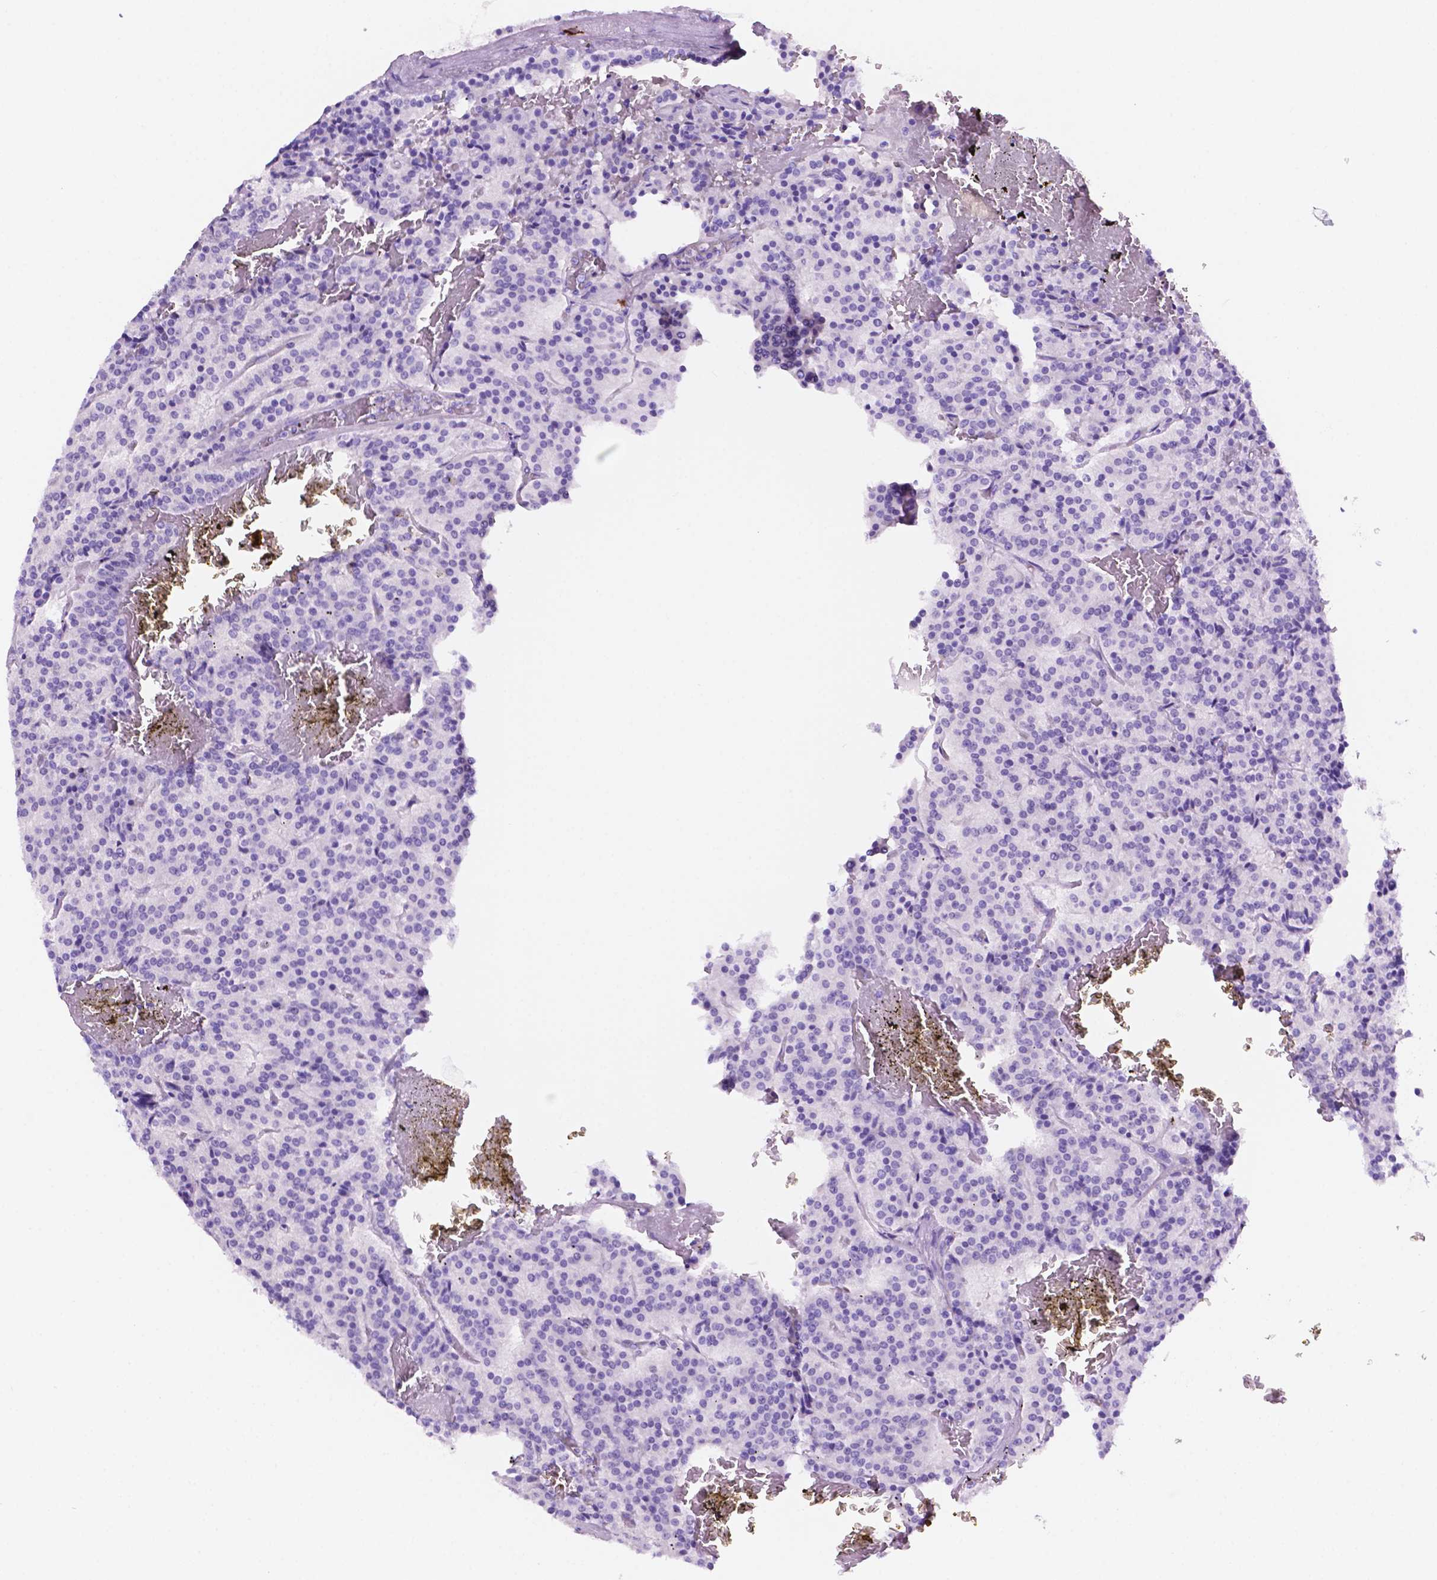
{"staining": {"intensity": "negative", "quantity": "none", "location": "none"}, "tissue": "carcinoid", "cell_type": "Tumor cells", "image_type": "cancer", "snomed": [{"axis": "morphology", "description": "Carcinoid, malignant, NOS"}, {"axis": "topography", "description": "Lung"}], "caption": "Tumor cells show no significant staining in carcinoid.", "gene": "FOXB2", "patient": {"sex": "male", "age": 70}}